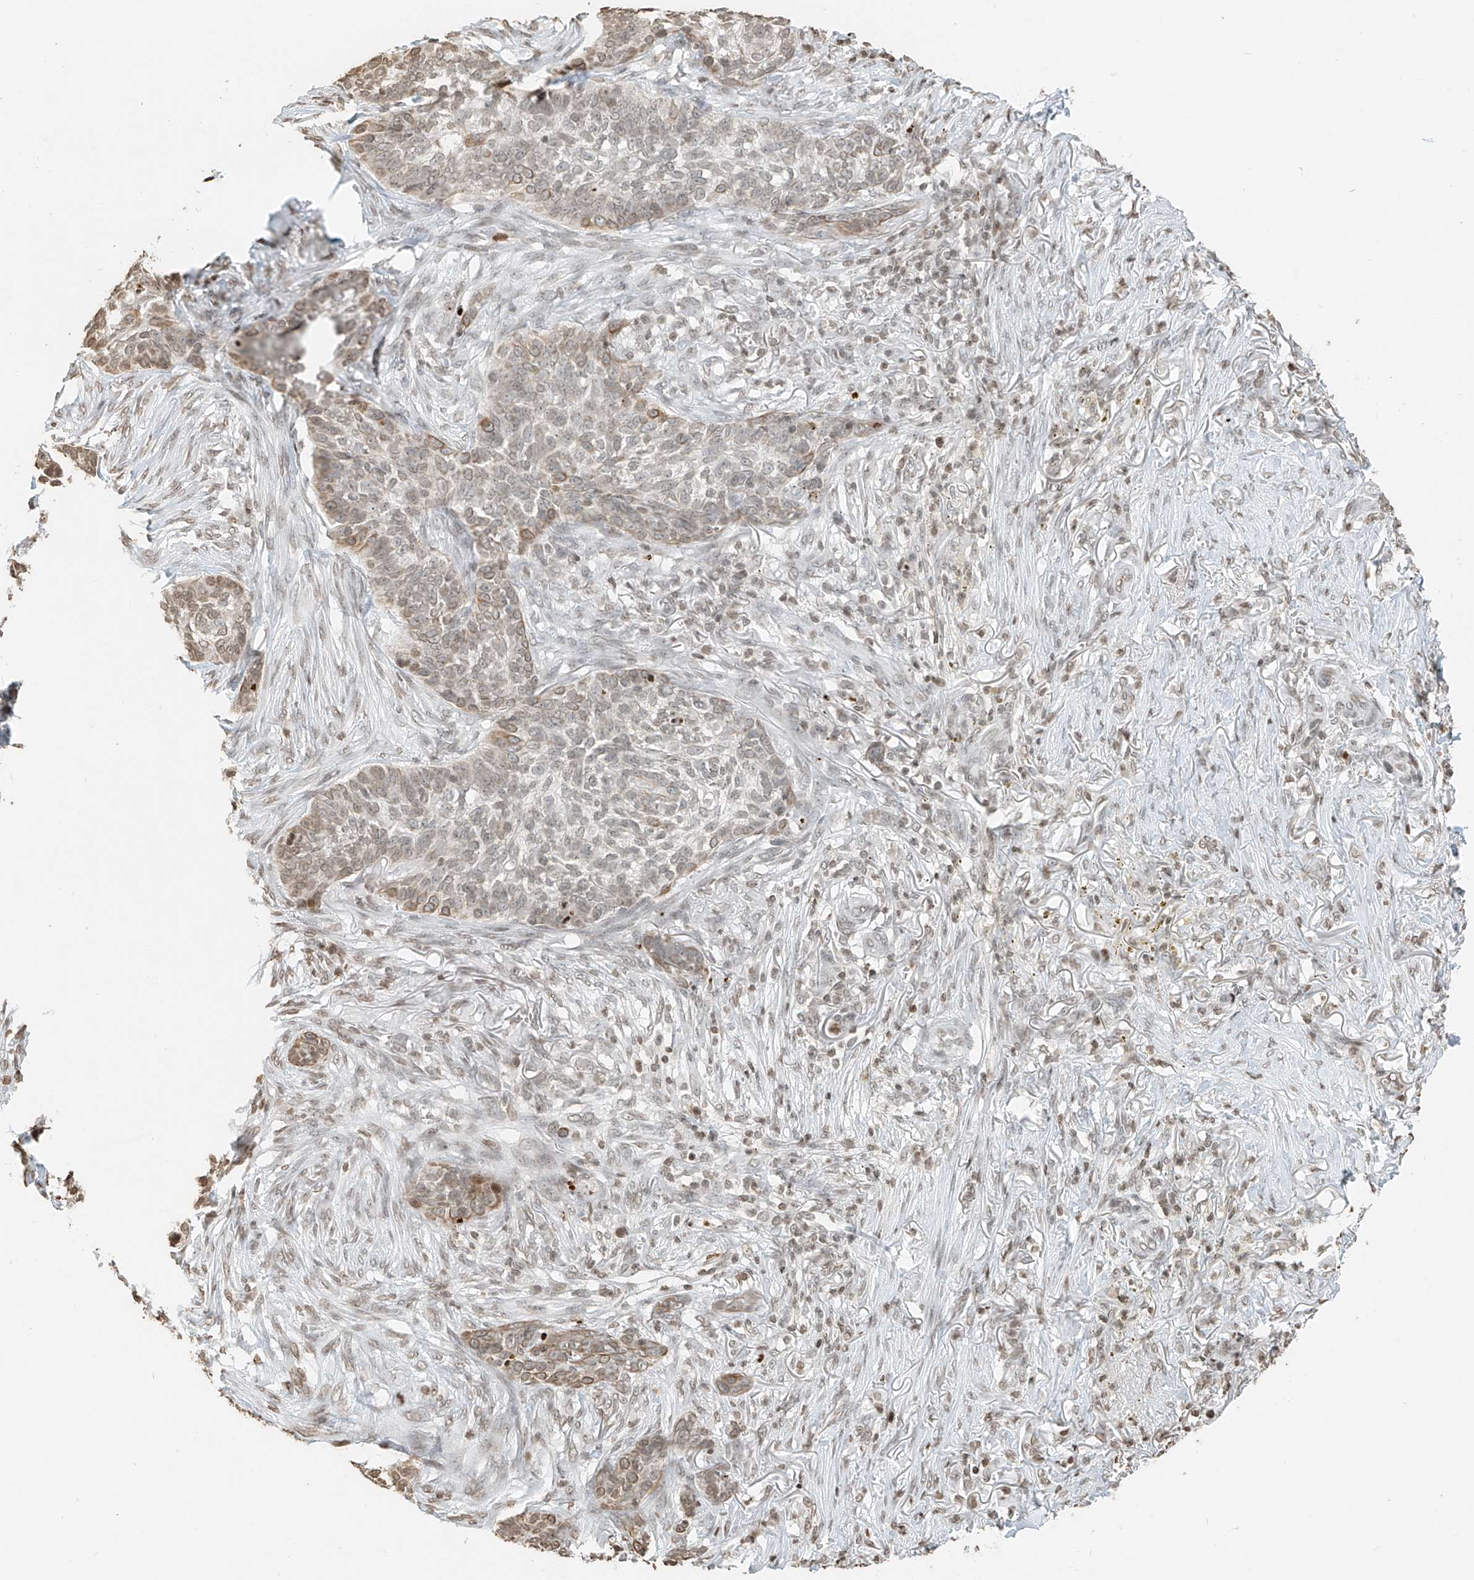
{"staining": {"intensity": "moderate", "quantity": "<25%", "location": "cytoplasmic/membranous"}, "tissue": "skin cancer", "cell_type": "Tumor cells", "image_type": "cancer", "snomed": [{"axis": "morphology", "description": "Basal cell carcinoma"}, {"axis": "topography", "description": "Skin"}], "caption": "Approximately <25% of tumor cells in human basal cell carcinoma (skin) demonstrate moderate cytoplasmic/membranous protein staining as visualized by brown immunohistochemical staining.", "gene": "C17orf58", "patient": {"sex": "male", "age": 85}}